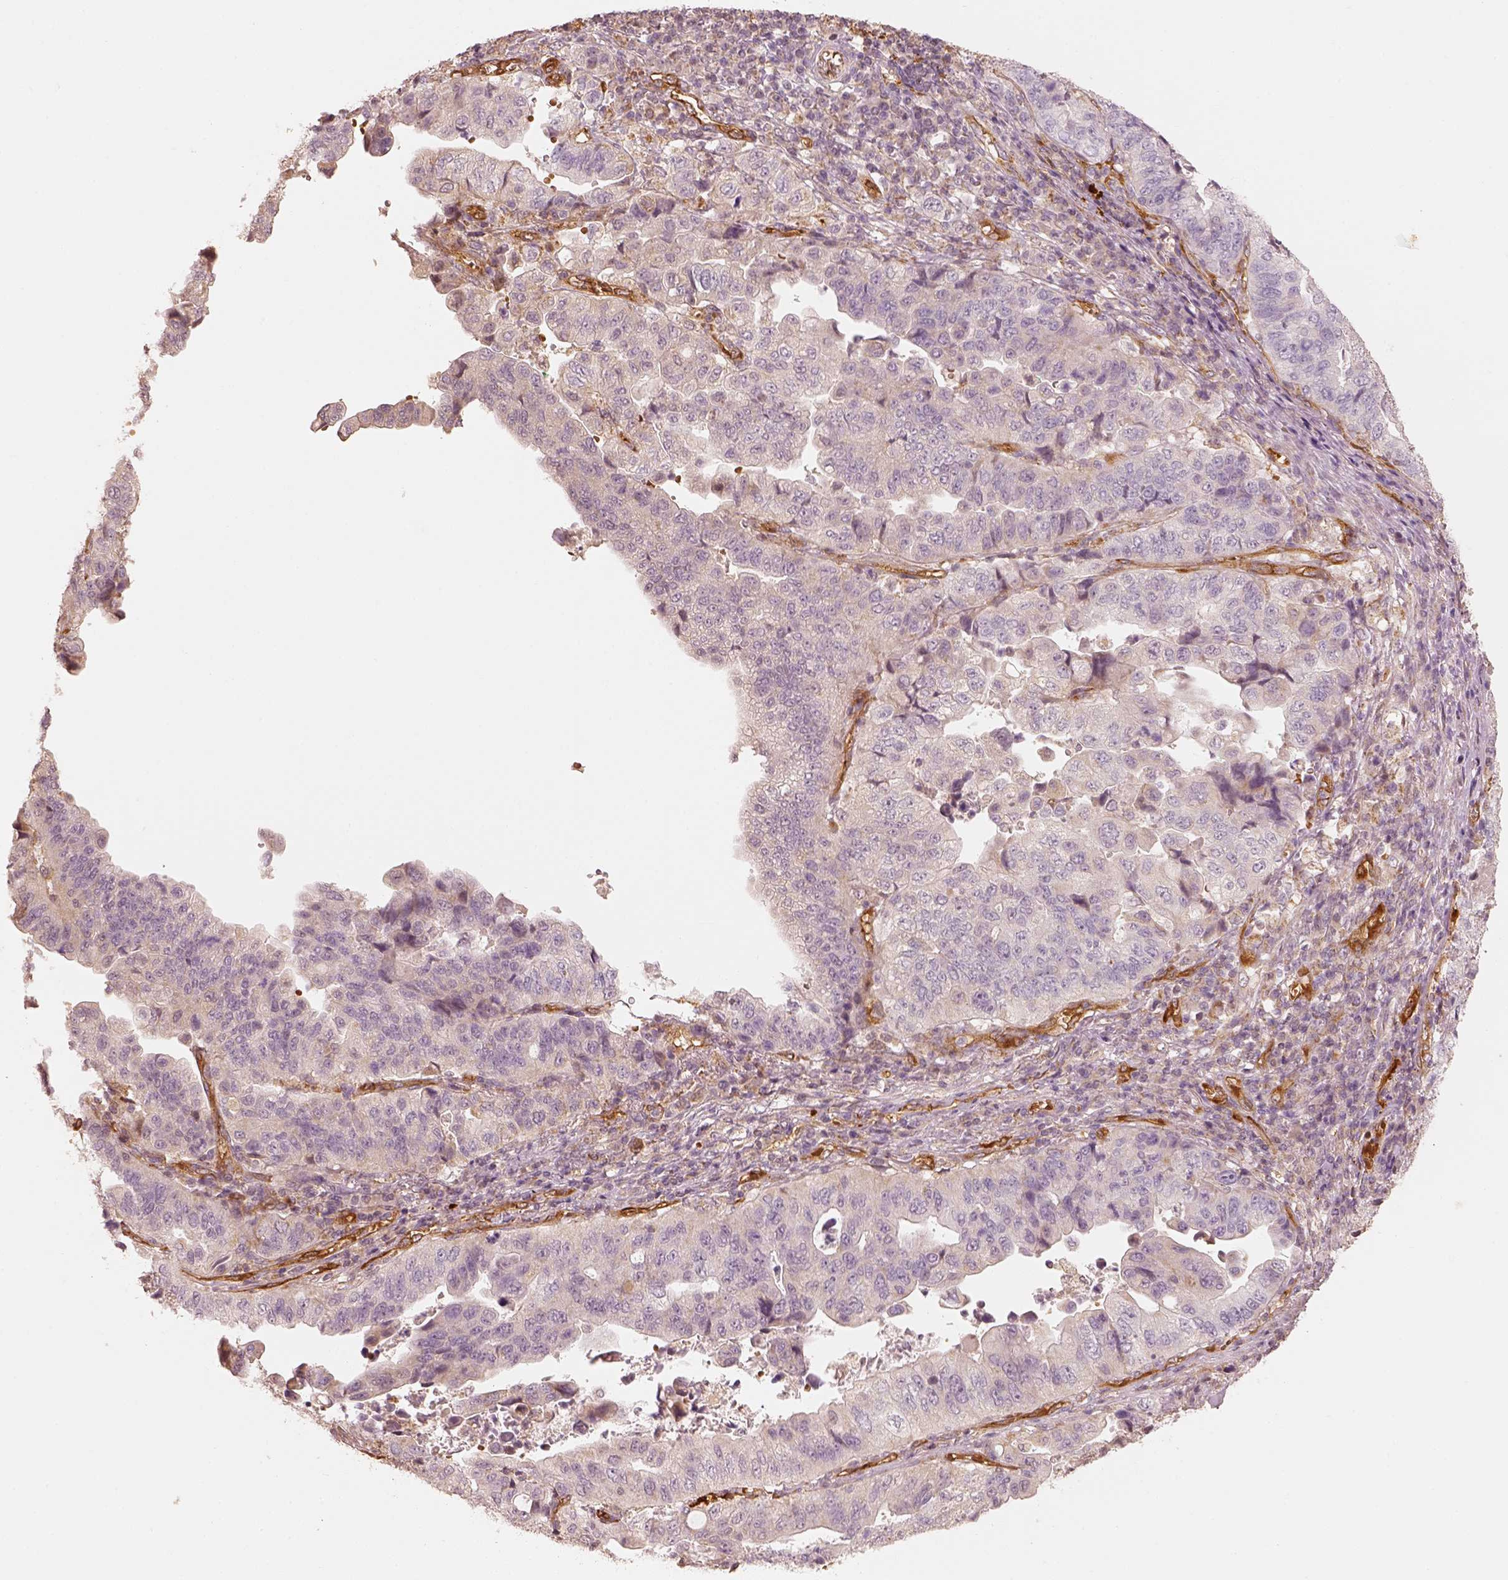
{"staining": {"intensity": "negative", "quantity": "none", "location": "none"}, "tissue": "stomach cancer", "cell_type": "Tumor cells", "image_type": "cancer", "snomed": [{"axis": "morphology", "description": "Adenocarcinoma, NOS"}, {"axis": "topography", "description": "Stomach, upper"}], "caption": "IHC image of neoplastic tissue: adenocarcinoma (stomach) stained with DAB (3,3'-diaminobenzidine) shows no significant protein expression in tumor cells.", "gene": "FSCN1", "patient": {"sex": "female", "age": 67}}